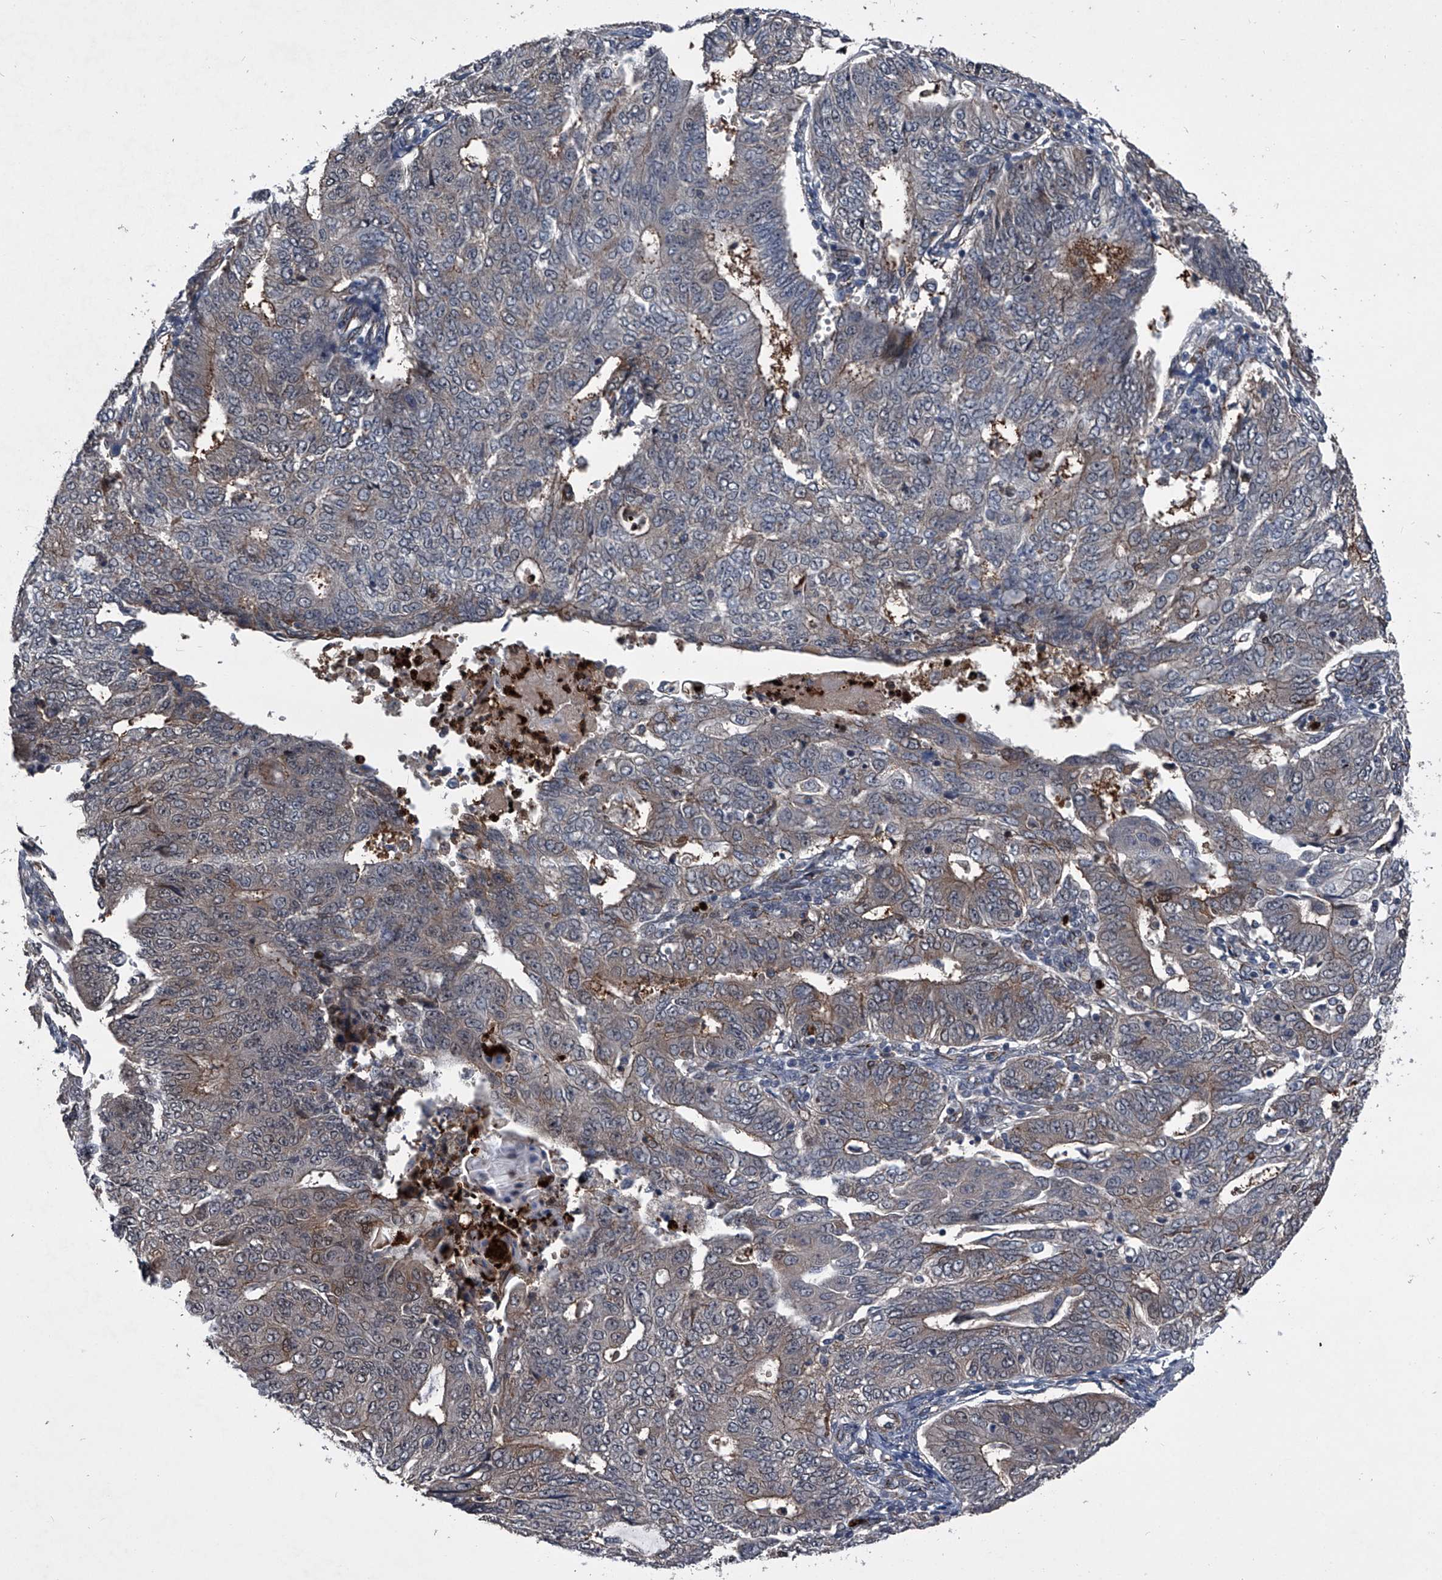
{"staining": {"intensity": "weak", "quantity": "25%-75%", "location": "cytoplasmic/membranous"}, "tissue": "endometrial cancer", "cell_type": "Tumor cells", "image_type": "cancer", "snomed": [{"axis": "morphology", "description": "Adenocarcinoma, NOS"}, {"axis": "topography", "description": "Endometrium"}], "caption": "A high-resolution image shows immunohistochemistry (IHC) staining of endometrial cancer (adenocarcinoma), which exhibits weak cytoplasmic/membranous positivity in approximately 25%-75% of tumor cells.", "gene": "MAPKAP1", "patient": {"sex": "female", "age": 32}}